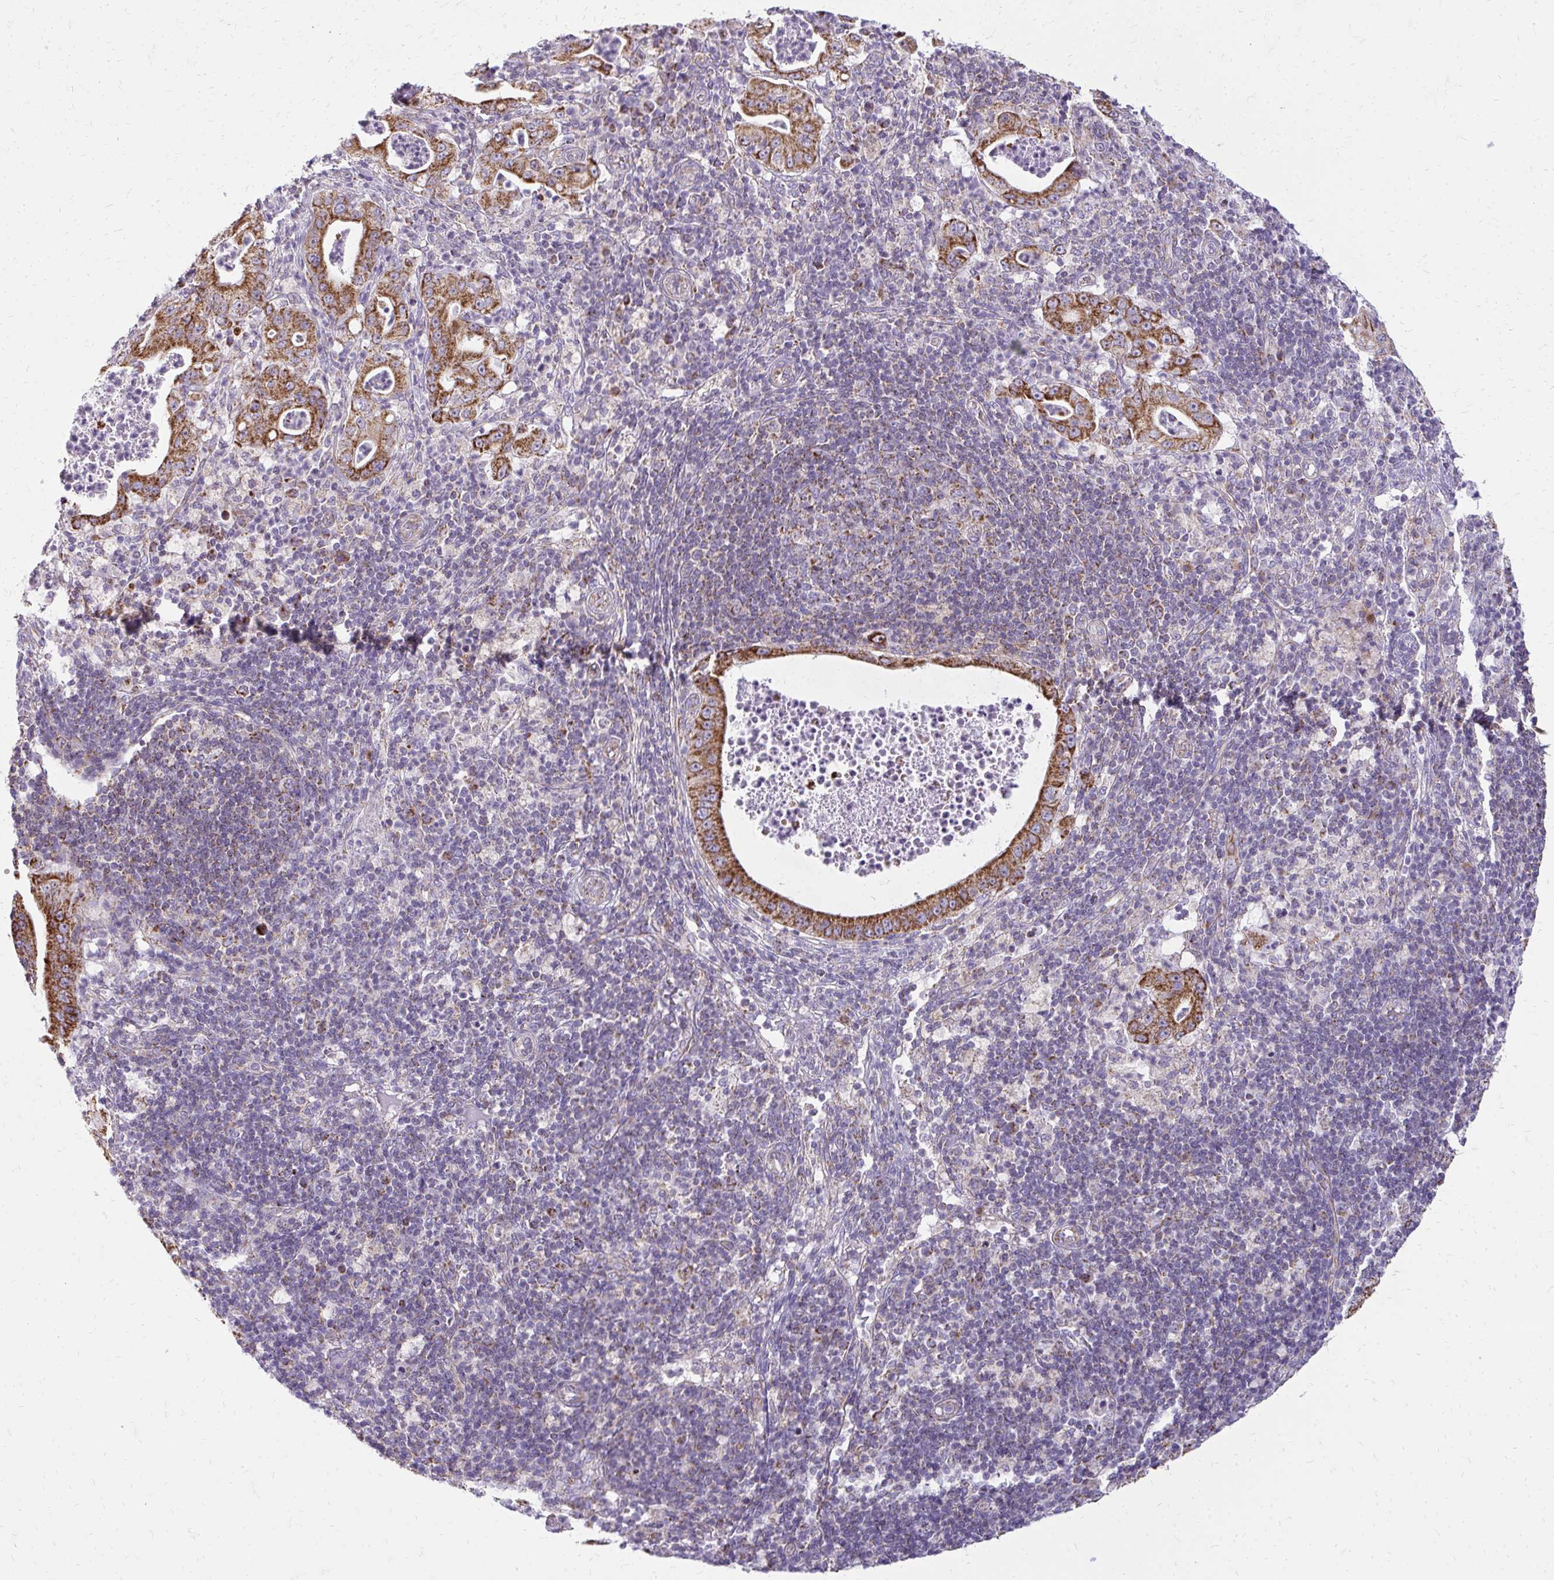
{"staining": {"intensity": "strong", "quantity": ">75%", "location": "cytoplasmic/membranous"}, "tissue": "pancreatic cancer", "cell_type": "Tumor cells", "image_type": "cancer", "snomed": [{"axis": "morphology", "description": "Adenocarcinoma, NOS"}, {"axis": "topography", "description": "Pancreas"}], "caption": "Protein expression analysis of pancreatic cancer (adenocarcinoma) exhibits strong cytoplasmic/membranous staining in approximately >75% of tumor cells.", "gene": "IFIT1", "patient": {"sex": "male", "age": 71}}